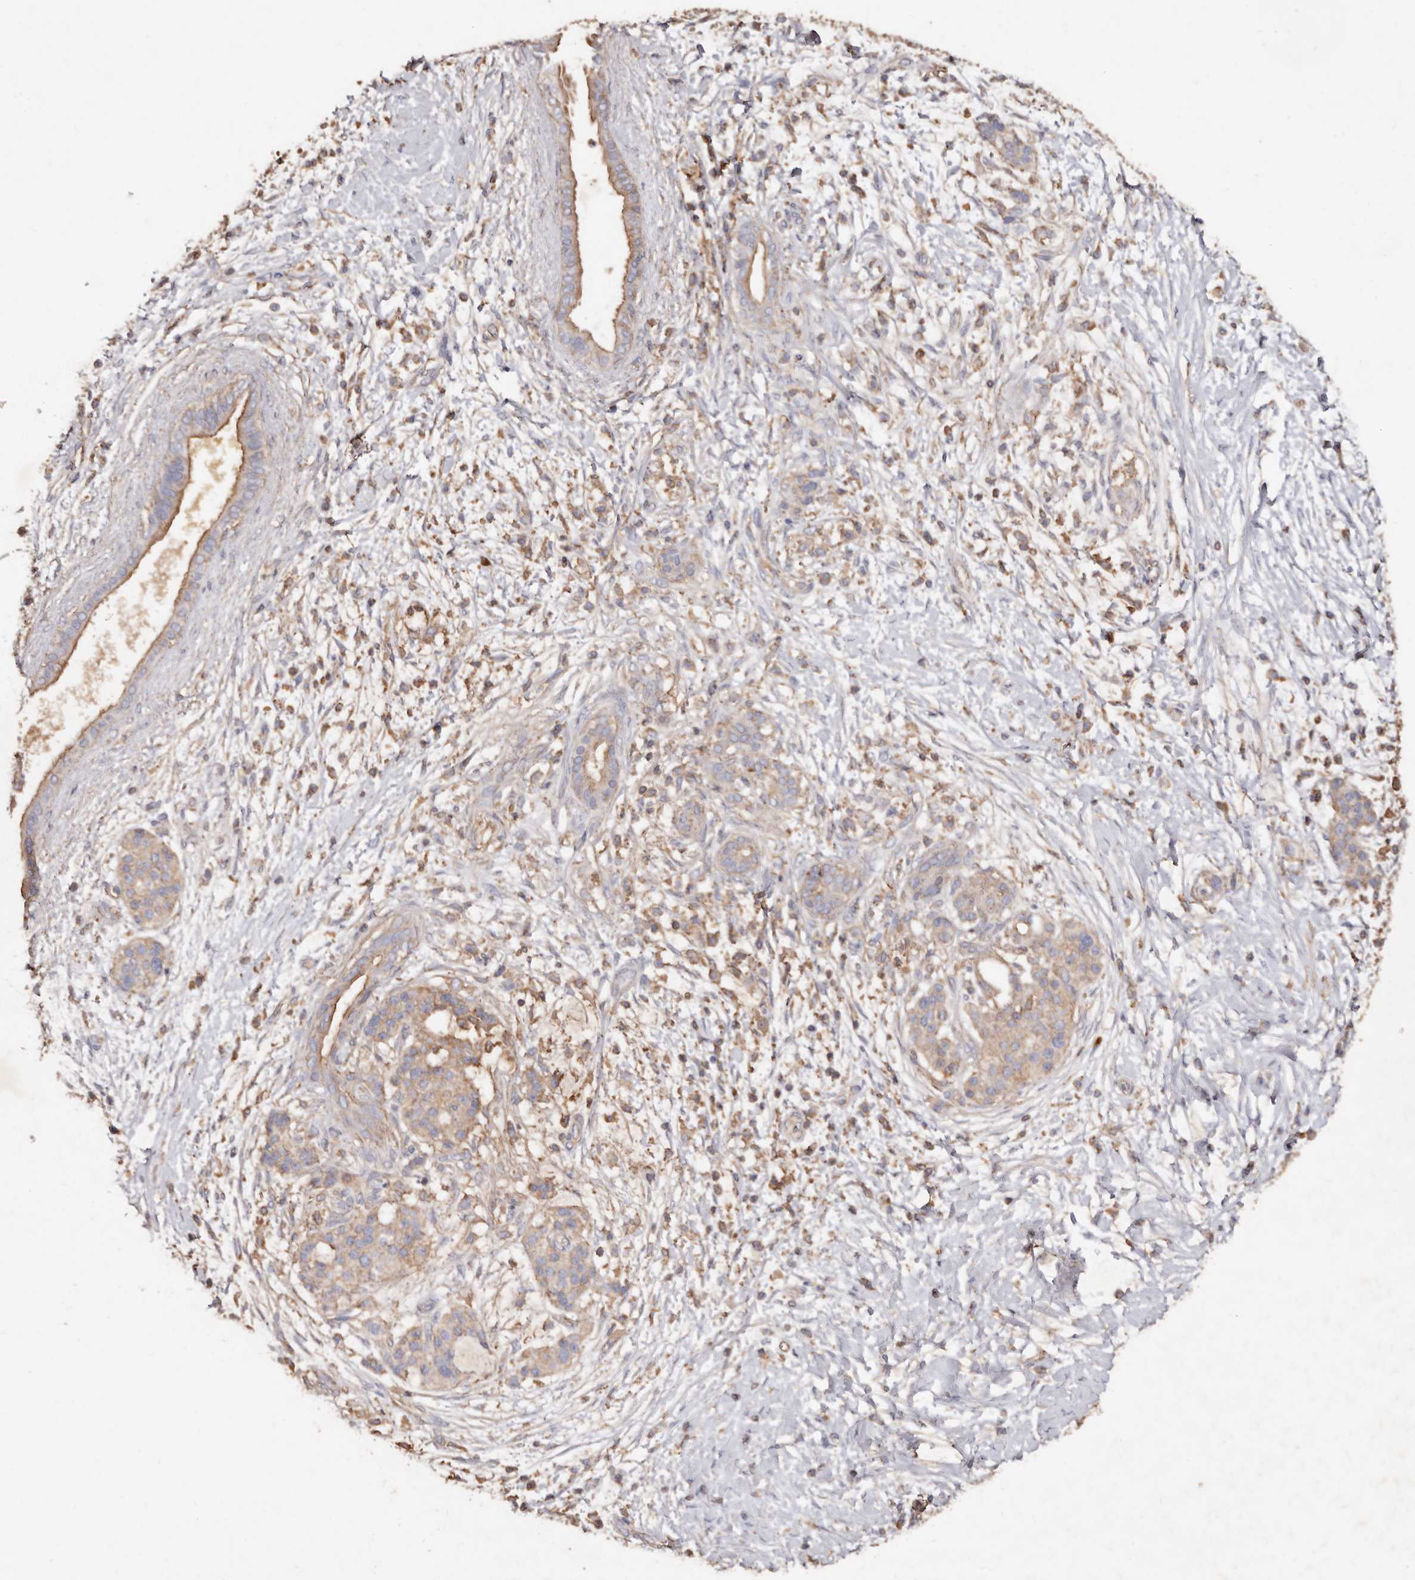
{"staining": {"intensity": "moderate", "quantity": "<25%", "location": "cytoplasmic/membranous"}, "tissue": "pancreatic cancer", "cell_type": "Tumor cells", "image_type": "cancer", "snomed": [{"axis": "morphology", "description": "Adenocarcinoma, NOS"}, {"axis": "topography", "description": "Pancreas"}], "caption": "Immunohistochemical staining of human pancreatic cancer demonstrates low levels of moderate cytoplasmic/membranous protein positivity in approximately <25% of tumor cells.", "gene": "COQ8B", "patient": {"sex": "male", "age": 58}}